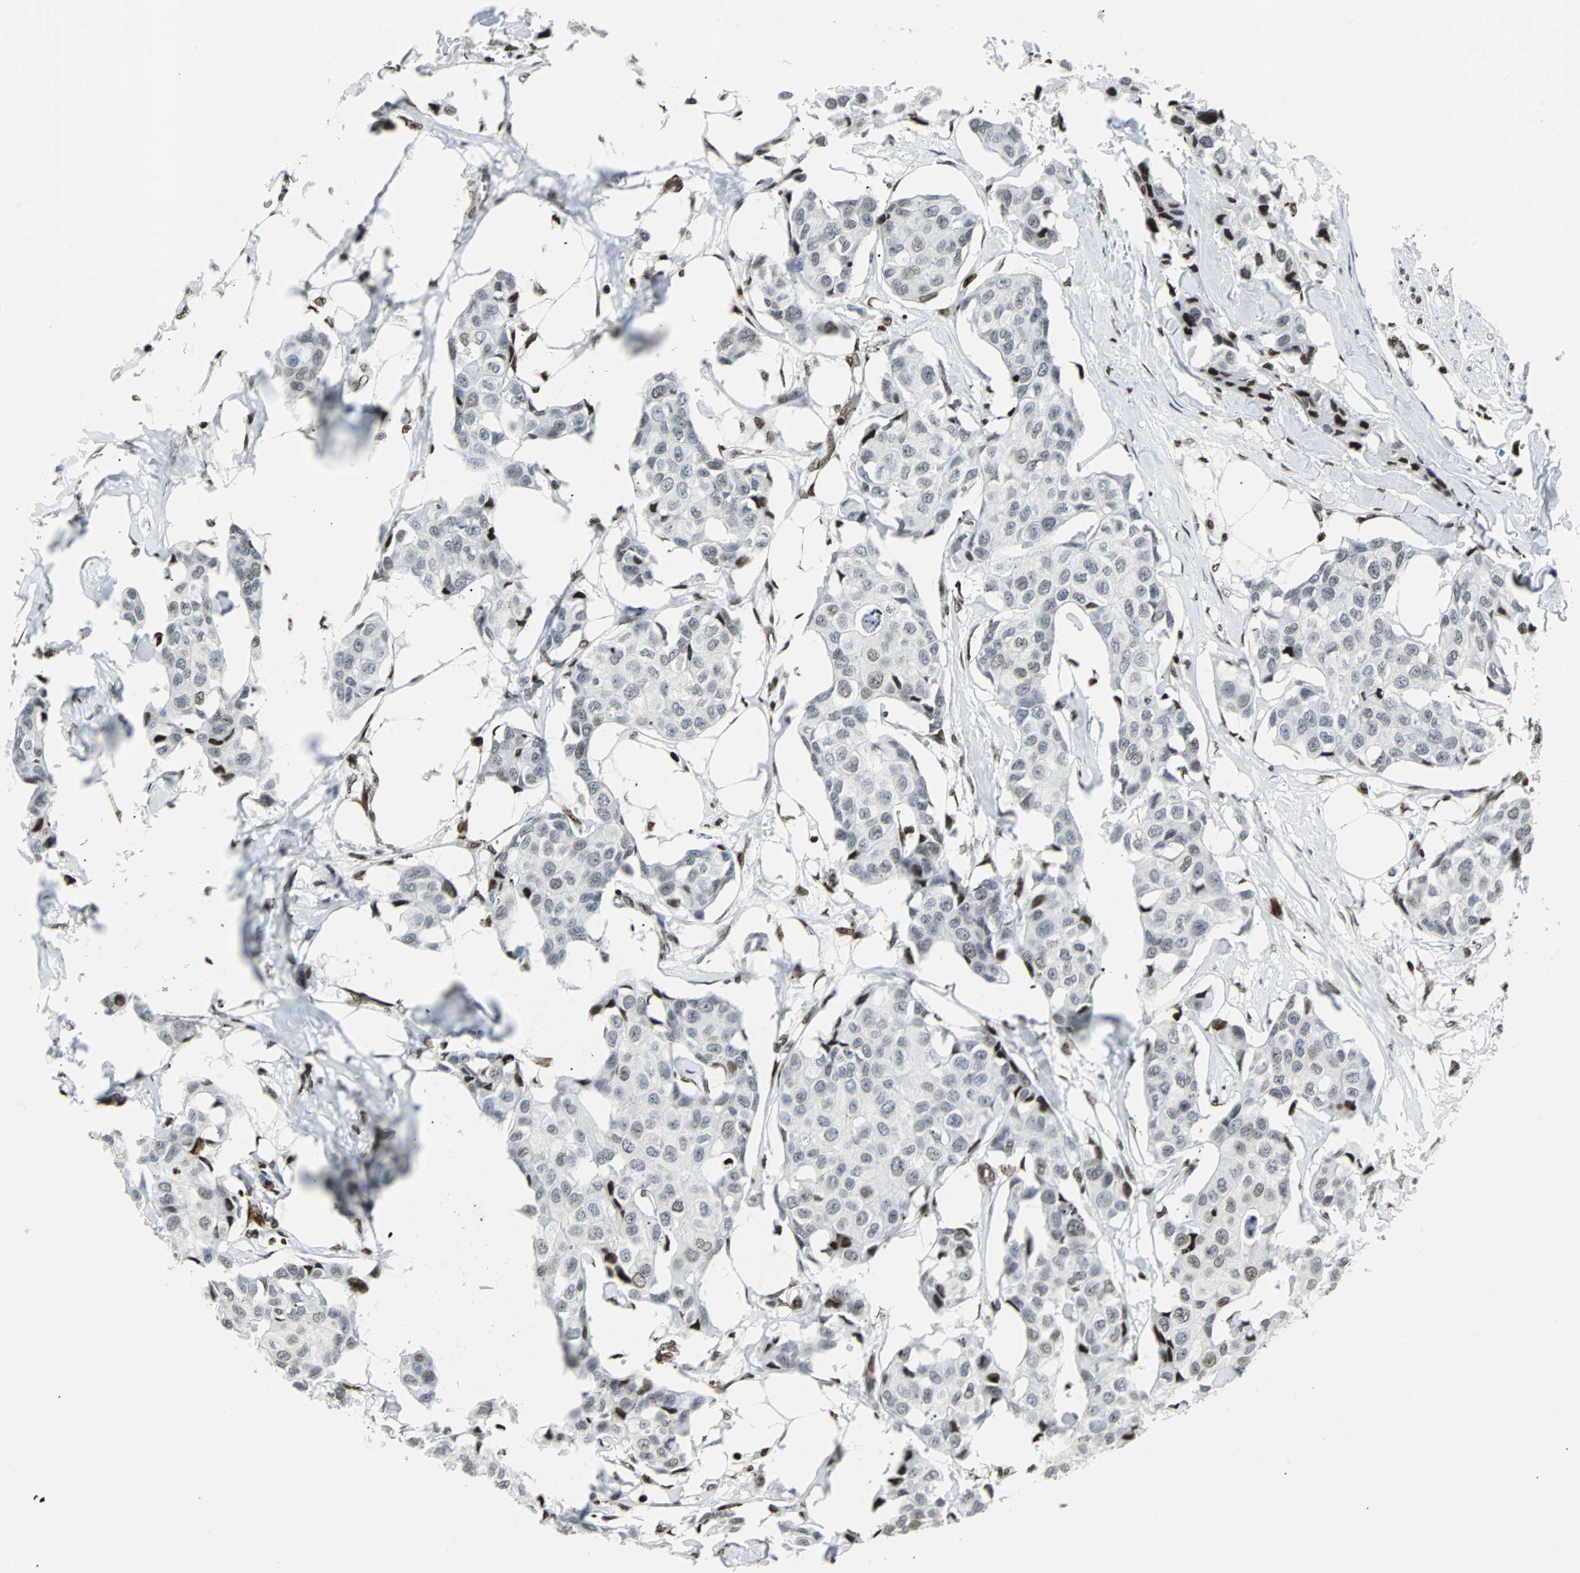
{"staining": {"intensity": "weak", "quantity": "<25%", "location": "nuclear"}, "tissue": "breast cancer", "cell_type": "Tumor cells", "image_type": "cancer", "snomed": [{"axis": "morphology", "description": "Duct carcinoma"}, {"axis": "topography", "description": "Breast"}], "caption": "This is an immunohistochemistry (IHC) photomicrograph of human breast cancer. There is no expression in tumor cells.", "gene": "ZNF131", "patient": {"sex": "female", "age": 80}}